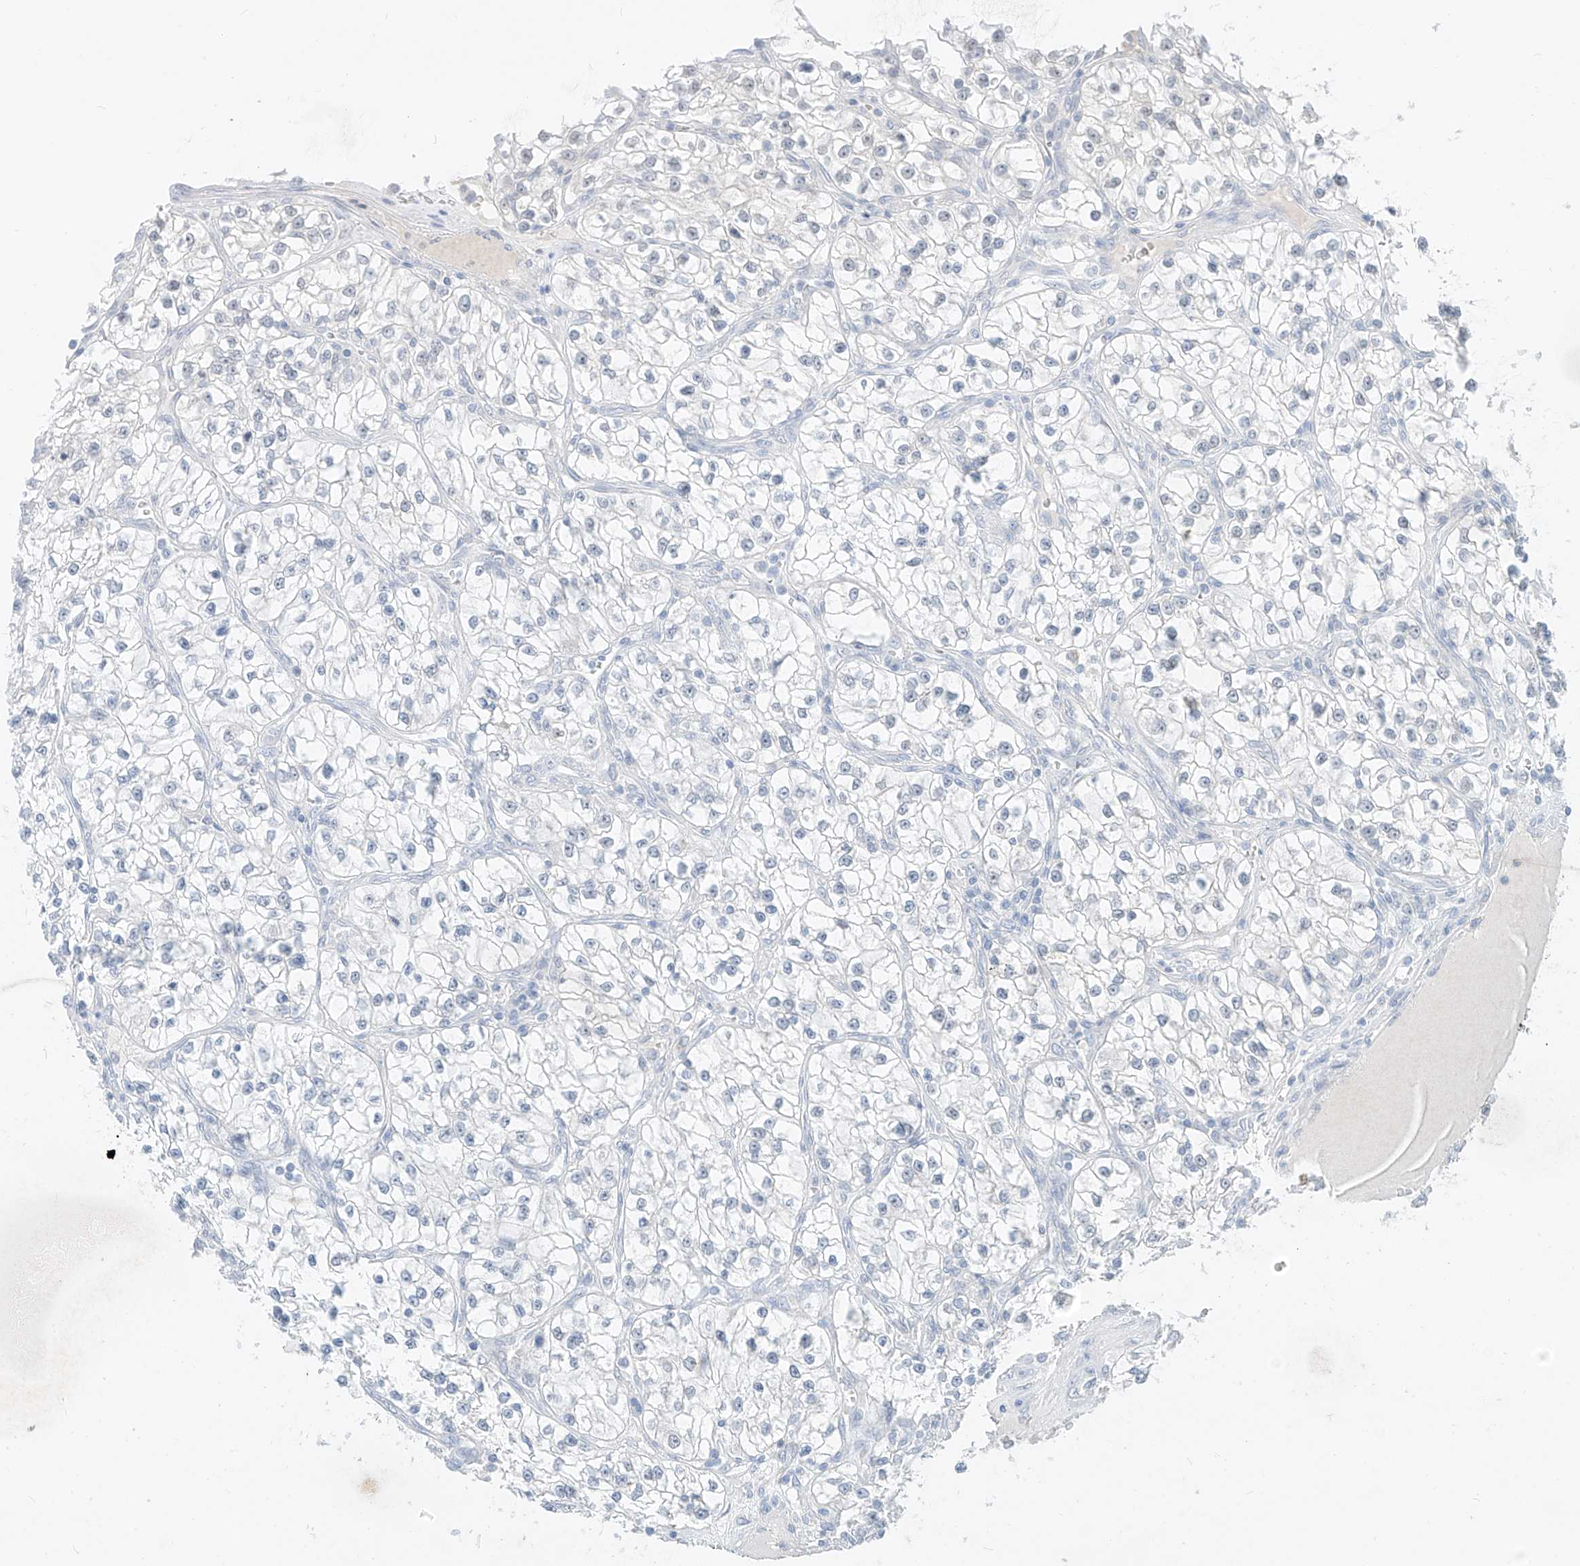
{"staining": {"intensity": "negative", "quantity": "none", "location": "none"}, "tissue": "renal cancer", "cell_type": "Tumor cells", "image_type": "cancer", "snomed": [{"axis": "morphology", "description": "Adenocarcinoma, NOS"}, {"axis": "topography", "description": "Kidney"}], "caption": "Immunohistochemistry histopathology image of human renal adenocarcinoma stained for a protein (brown), which demonstrates no staining in tumor cells.", "gene": "BARX2", "patient": {"sex": "female", "age": 57}}